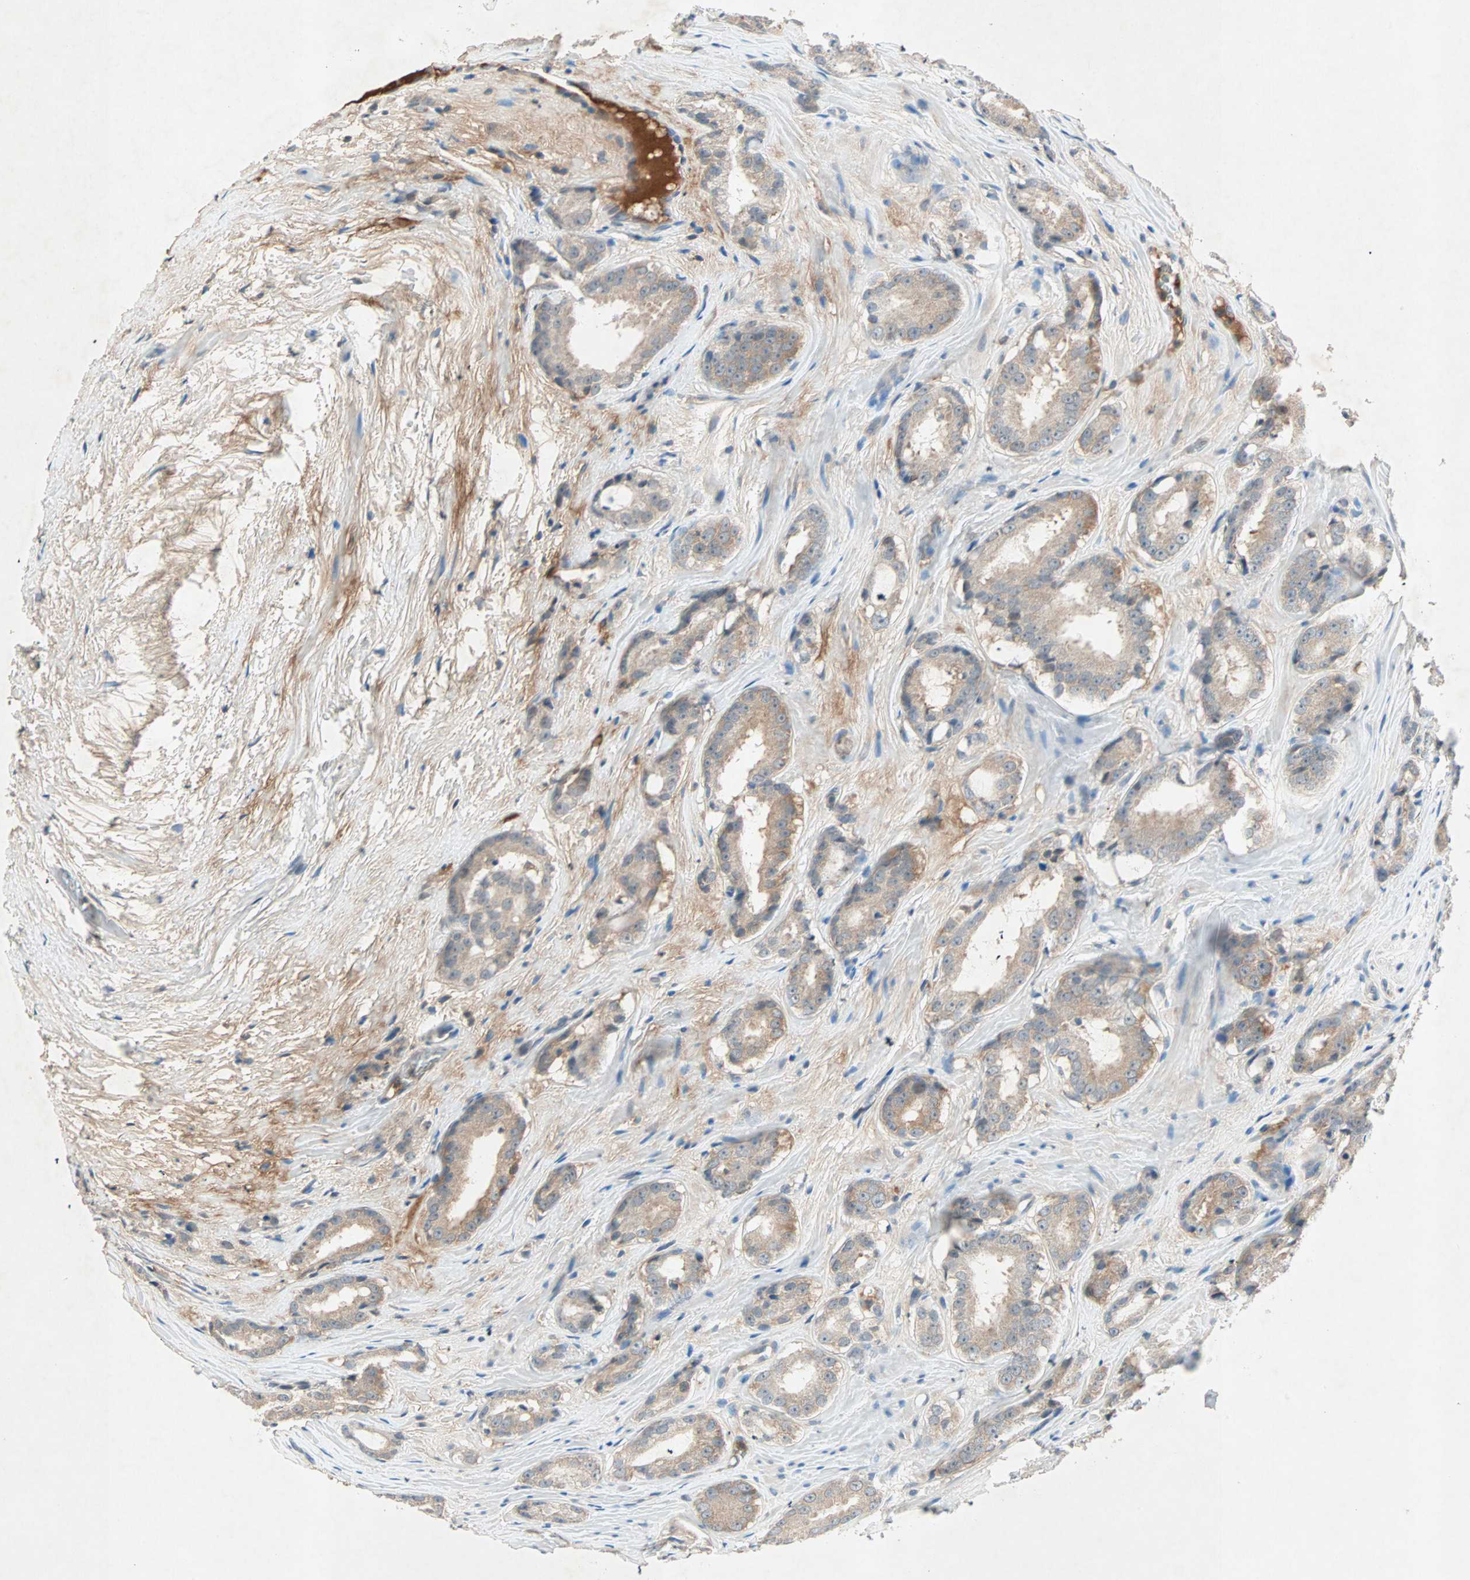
{"staining": {"intensity": "moderate", "quantity": ">75%", "location": "cytoplasmic/membranous"}, "tissue": "prostate cancer", "cell_type": "Tumor cells", "image_type": "cancer", "snomed": [{"axis": "morphology", "description": "Adenocarcinoma, High grade"}, {"axis": "topography", "description": "Prostate"}], "caption": "Brown immunohistochemical staining in prostate adenocarcinoma (high-grade) exhibits moderate cytoplasmic/membranous staining in about >75% of tumor cells.", "gene": "TEC", "patient": {"sex": "male", "age": 64}}